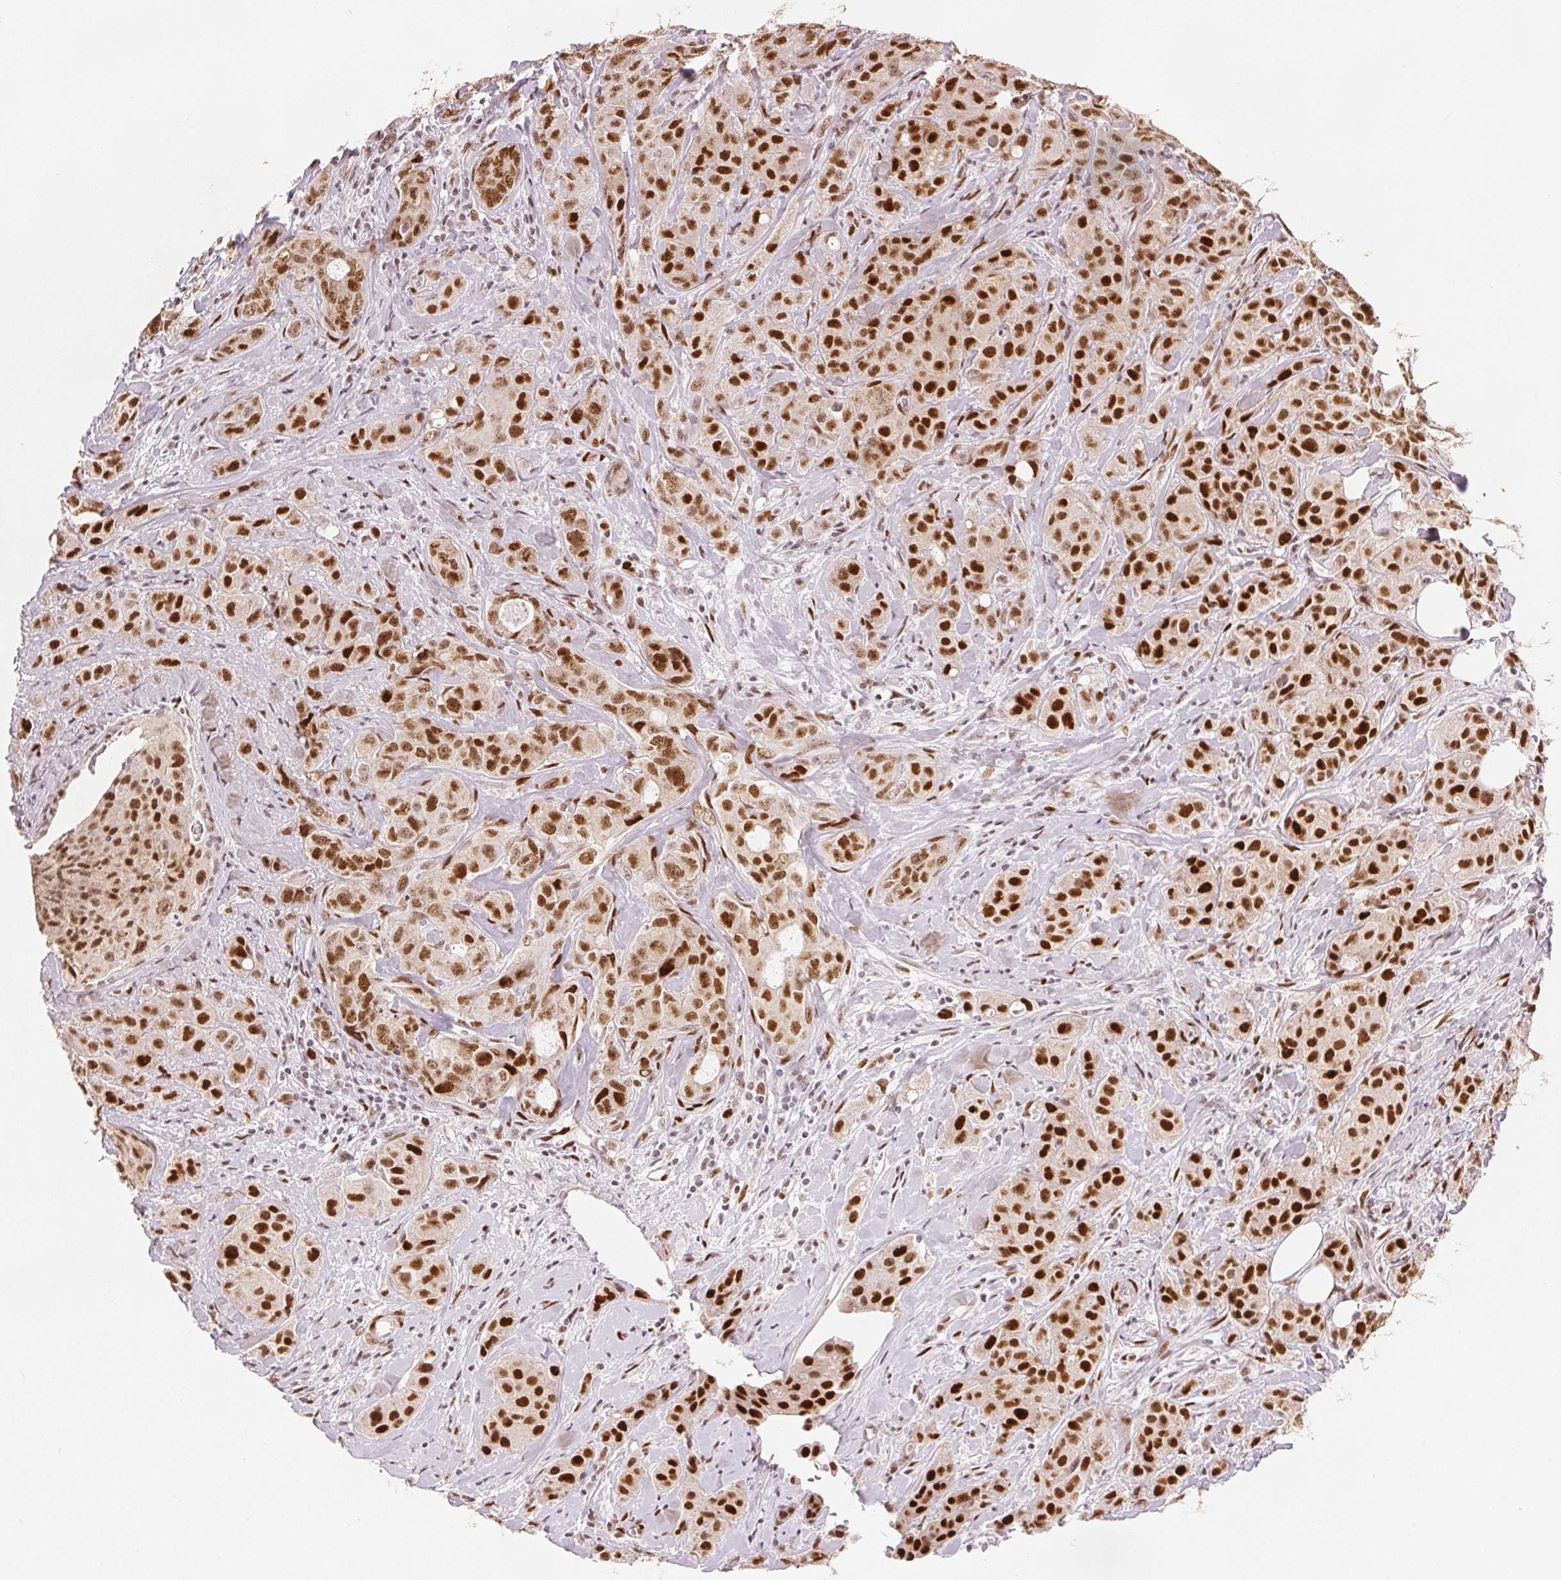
{"staining": {"intensity": "strong", "quantity": ">75%", "location": "nuclear"}, "tissue": "breast cancer", "cell_type": "Tumor cells", "image_type": "cancer", "snomed": [{"axis": "morphology", "description": "Duct carcinoma"}, {"axis": "topography", "description": "Breast"}], "caption": "Breast cancer tissue demonstrates strong nuclear staining in about >75% of tumor cells, visualized by immunohistochemistry.", "gene": "ZNF703", "patient": {"sex": "female", "age": 43}}